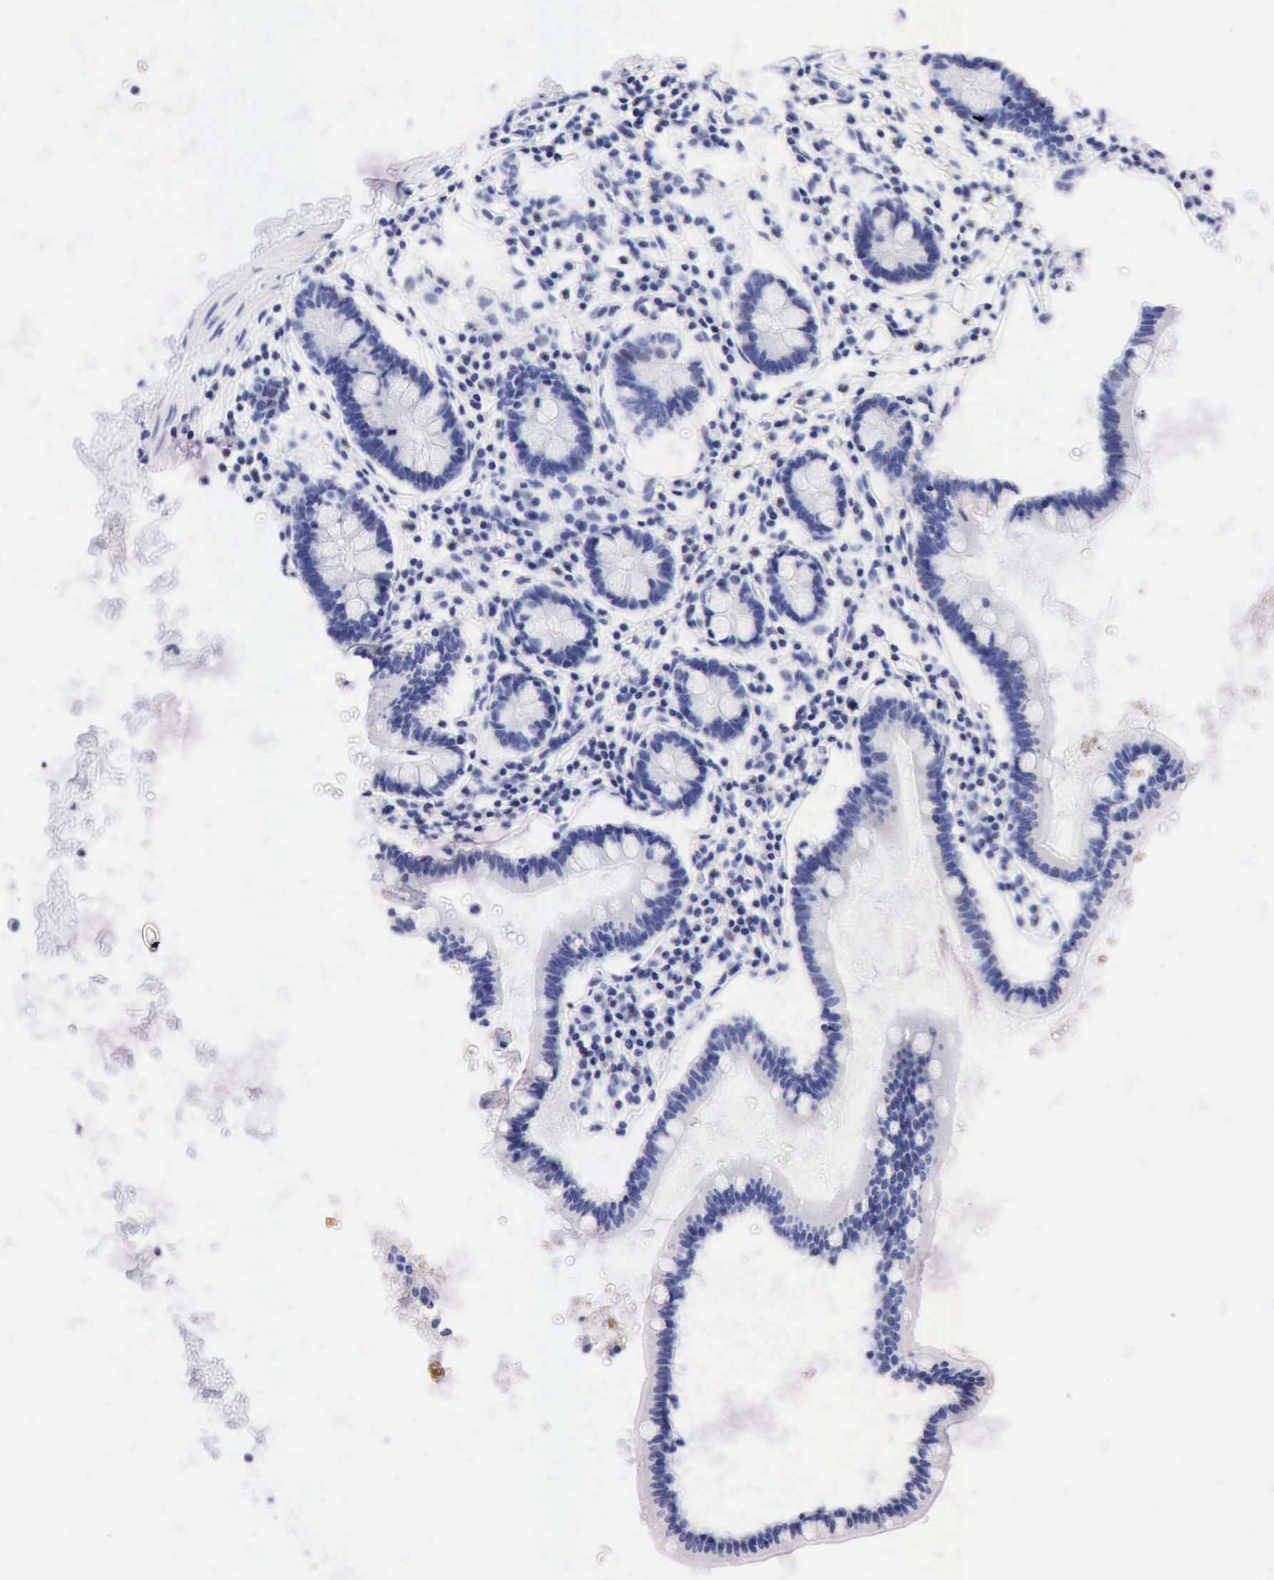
{"staining": {"intensity": "negative", "quantity": "none", "location": "none"}, "tissue": "small intestine", "cell_type": "Glandular cells", "image_type": "normal", "snomed": [{"axis": "morphology", "description": "Normal tissue, NOS"}, {"axis": "topography", "description": "Small intestine"}], "caption": "High magnification brightfield microscopy of benign small intestine stained with DAB (brown) and counterstained with hematoxylin (blue): glandular cells show no significant staining.", "gene": "PTH", "patient": {"sex": "female", "age": 37}}